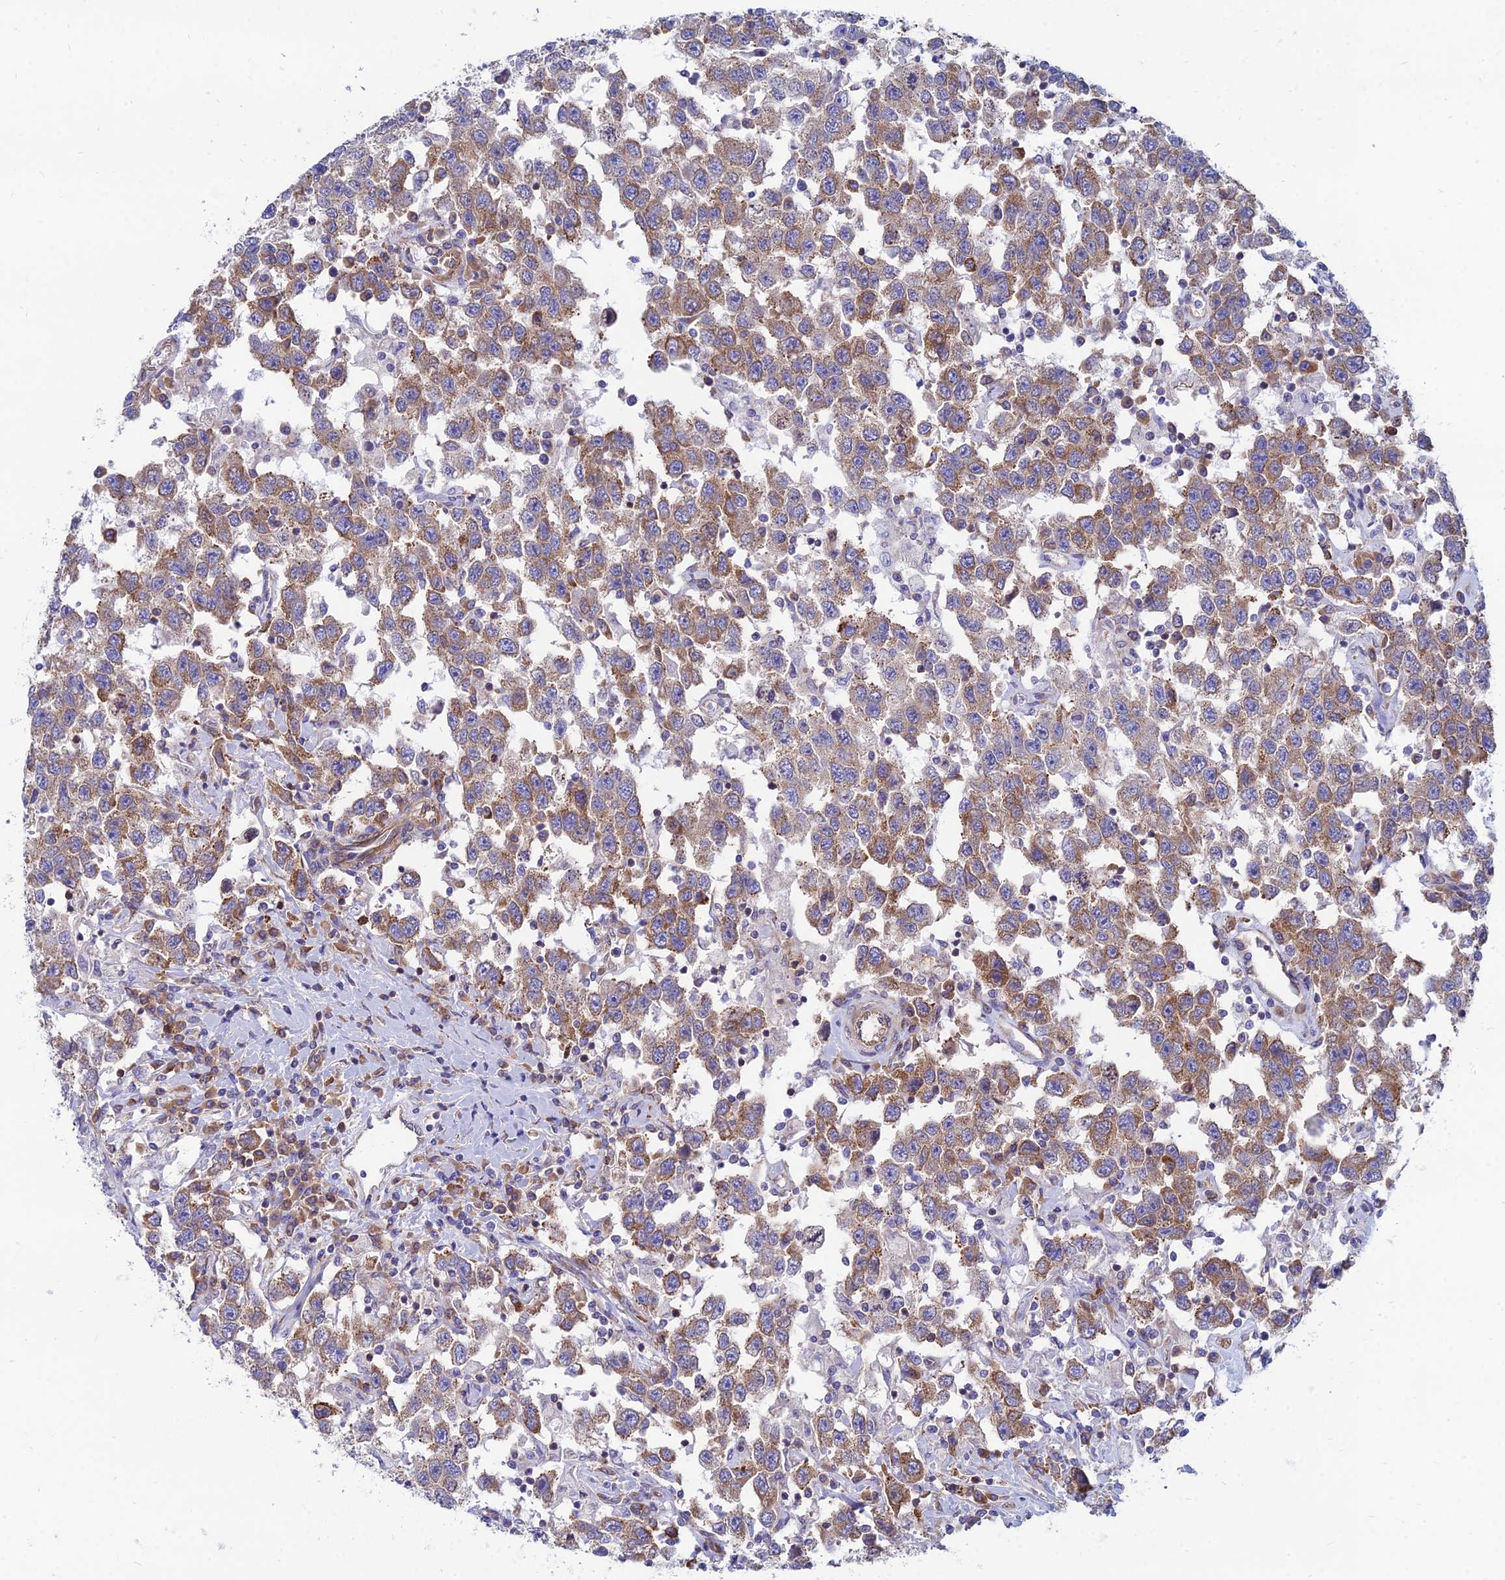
{"staining": {"intensity": "moderate", "quantity": ">75%", "location": "cytoplasmic/membranous"}, "tissue": "testis cancer", "cell_type": "Tumor cells", "image_type": "cancer", "snomed": [{"axis": "morphology", "description": "Seminoma, NOS"}, {"axis": "topography", "description": "Testis"}], "caption": "Protein expression analysis of testis cancer (seminoma) displays moderate cytoplasmic/membranous positivity in about >75% of tumor cells.", "gene": "TXLNA", "patient": {"sex": "male", "age": 41}}